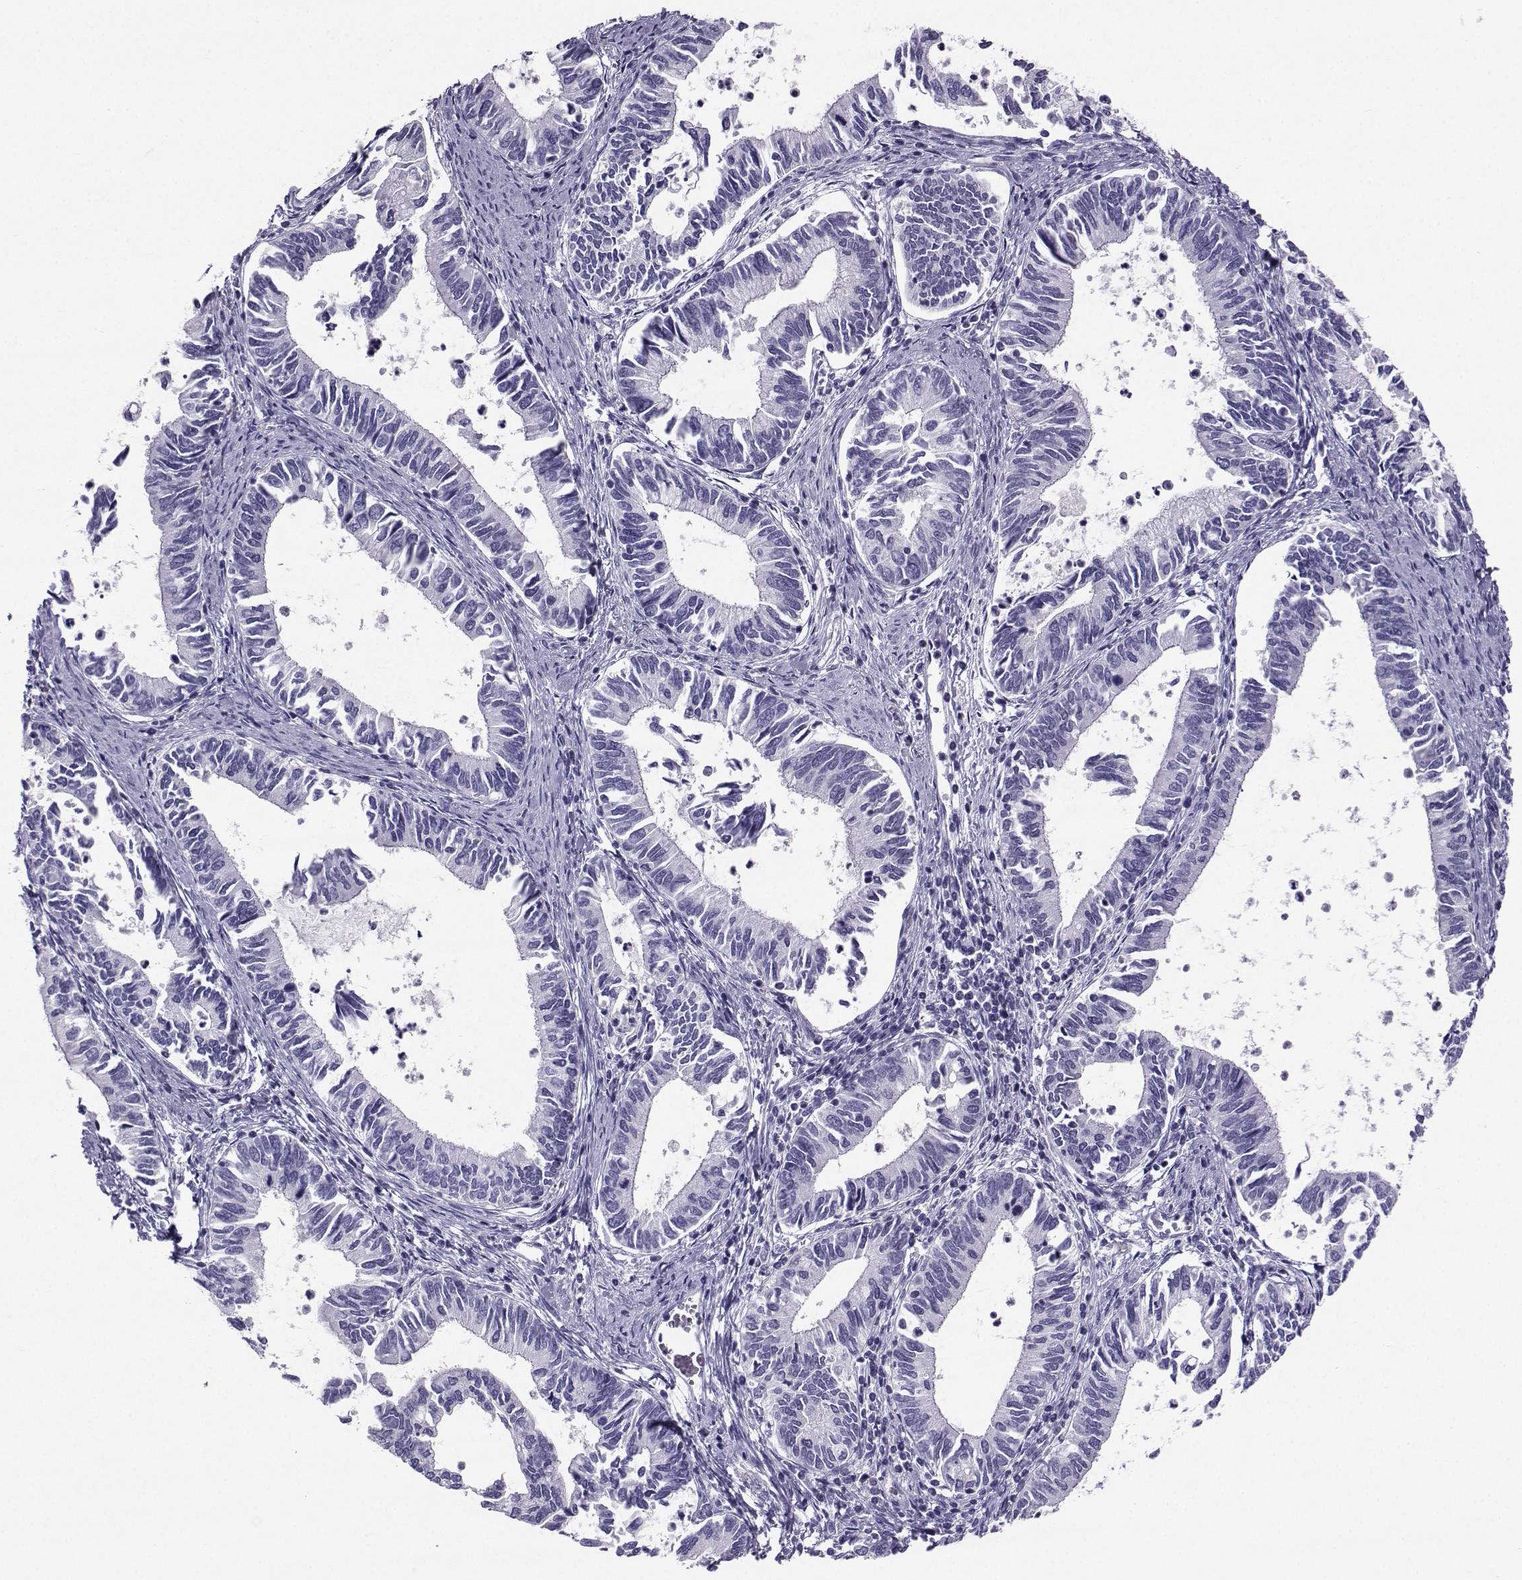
{"staining": {"intensity": "negative", "quantity": "none", "location": "none"}, "tissue": "cervical cancer", "cell_type": "Tumor cells", "image_type": "cancer", "snomed": [{"axis": "morphology", "description": "Adenocarcinoma, NOS"}, {"axis": "topography", "description": "Cervix"}], "caption": "This is a photomicrograph of immunohistochemistry (IHC) staining of cervical adenocarcinoma, which shows no staining in tumor cells. The staining was performed using DAB (3,3'-diaminobenzidine) to visualize the protein expression in brown, while the nuclei were stained in blue with hematoxylin (Magnification: 20x).", "gene": "PGK1", "patient": {"sex": "female", "age": 42}}